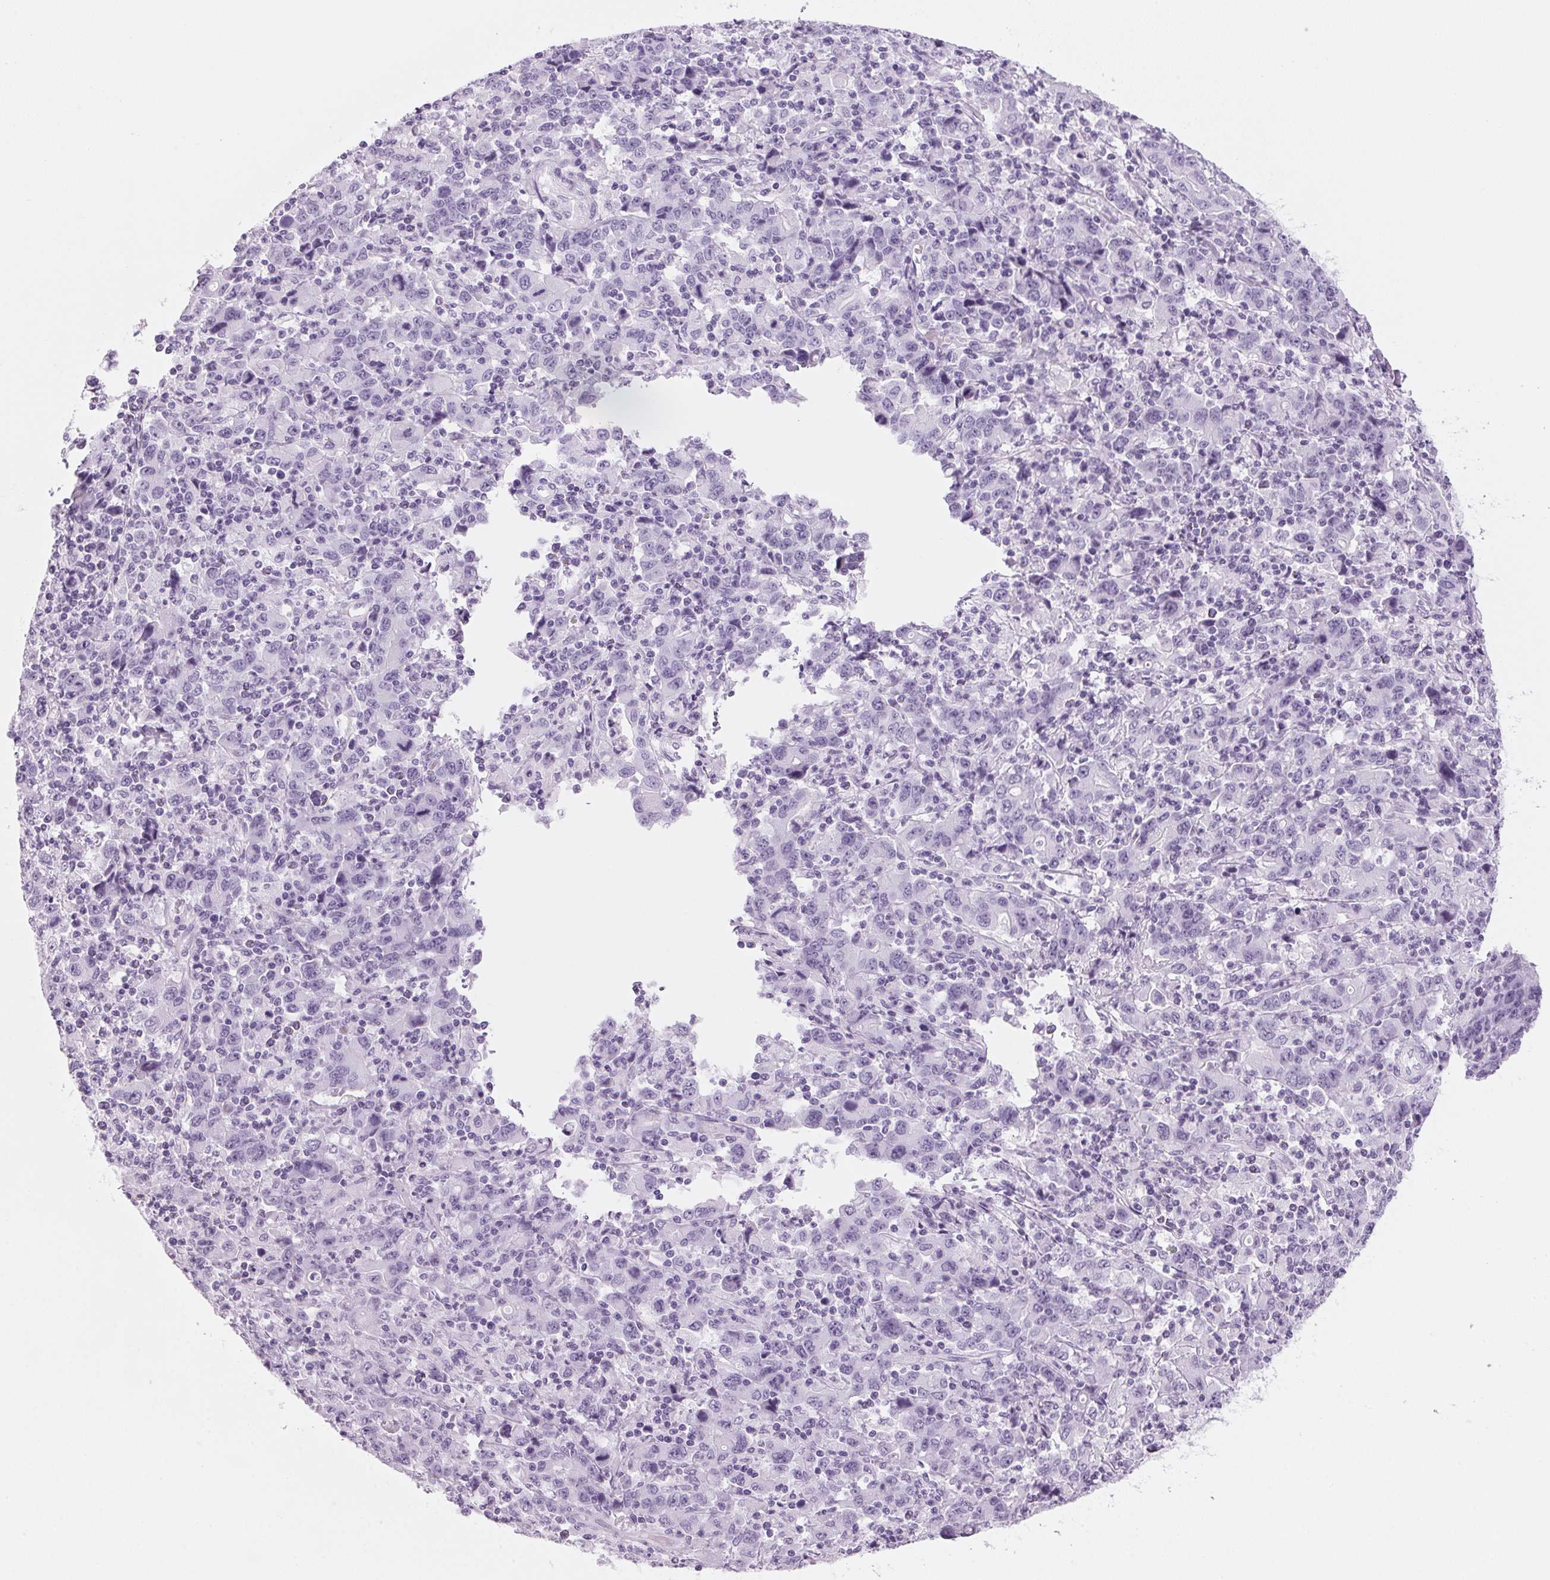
{"staining": {"intensity": "negative", "quantity": "none", "location": "none"}, "tissue": "stomach cancer", "cell_type": "Tumor cells", "image_type": "cancer", "snomed": [{"axis": "morphology", "description": "Adenocarcinoma, NOS"}, {"axis": "topography", "description": "Stomach, upper"}], "caption": "A micrograph of stomach cancer (adenocarcinoma) stained for a protein shows no brown staining in tumor cells.", "gene": "DNTTIP2", "patient": {"sex": "male", "age": 69}}